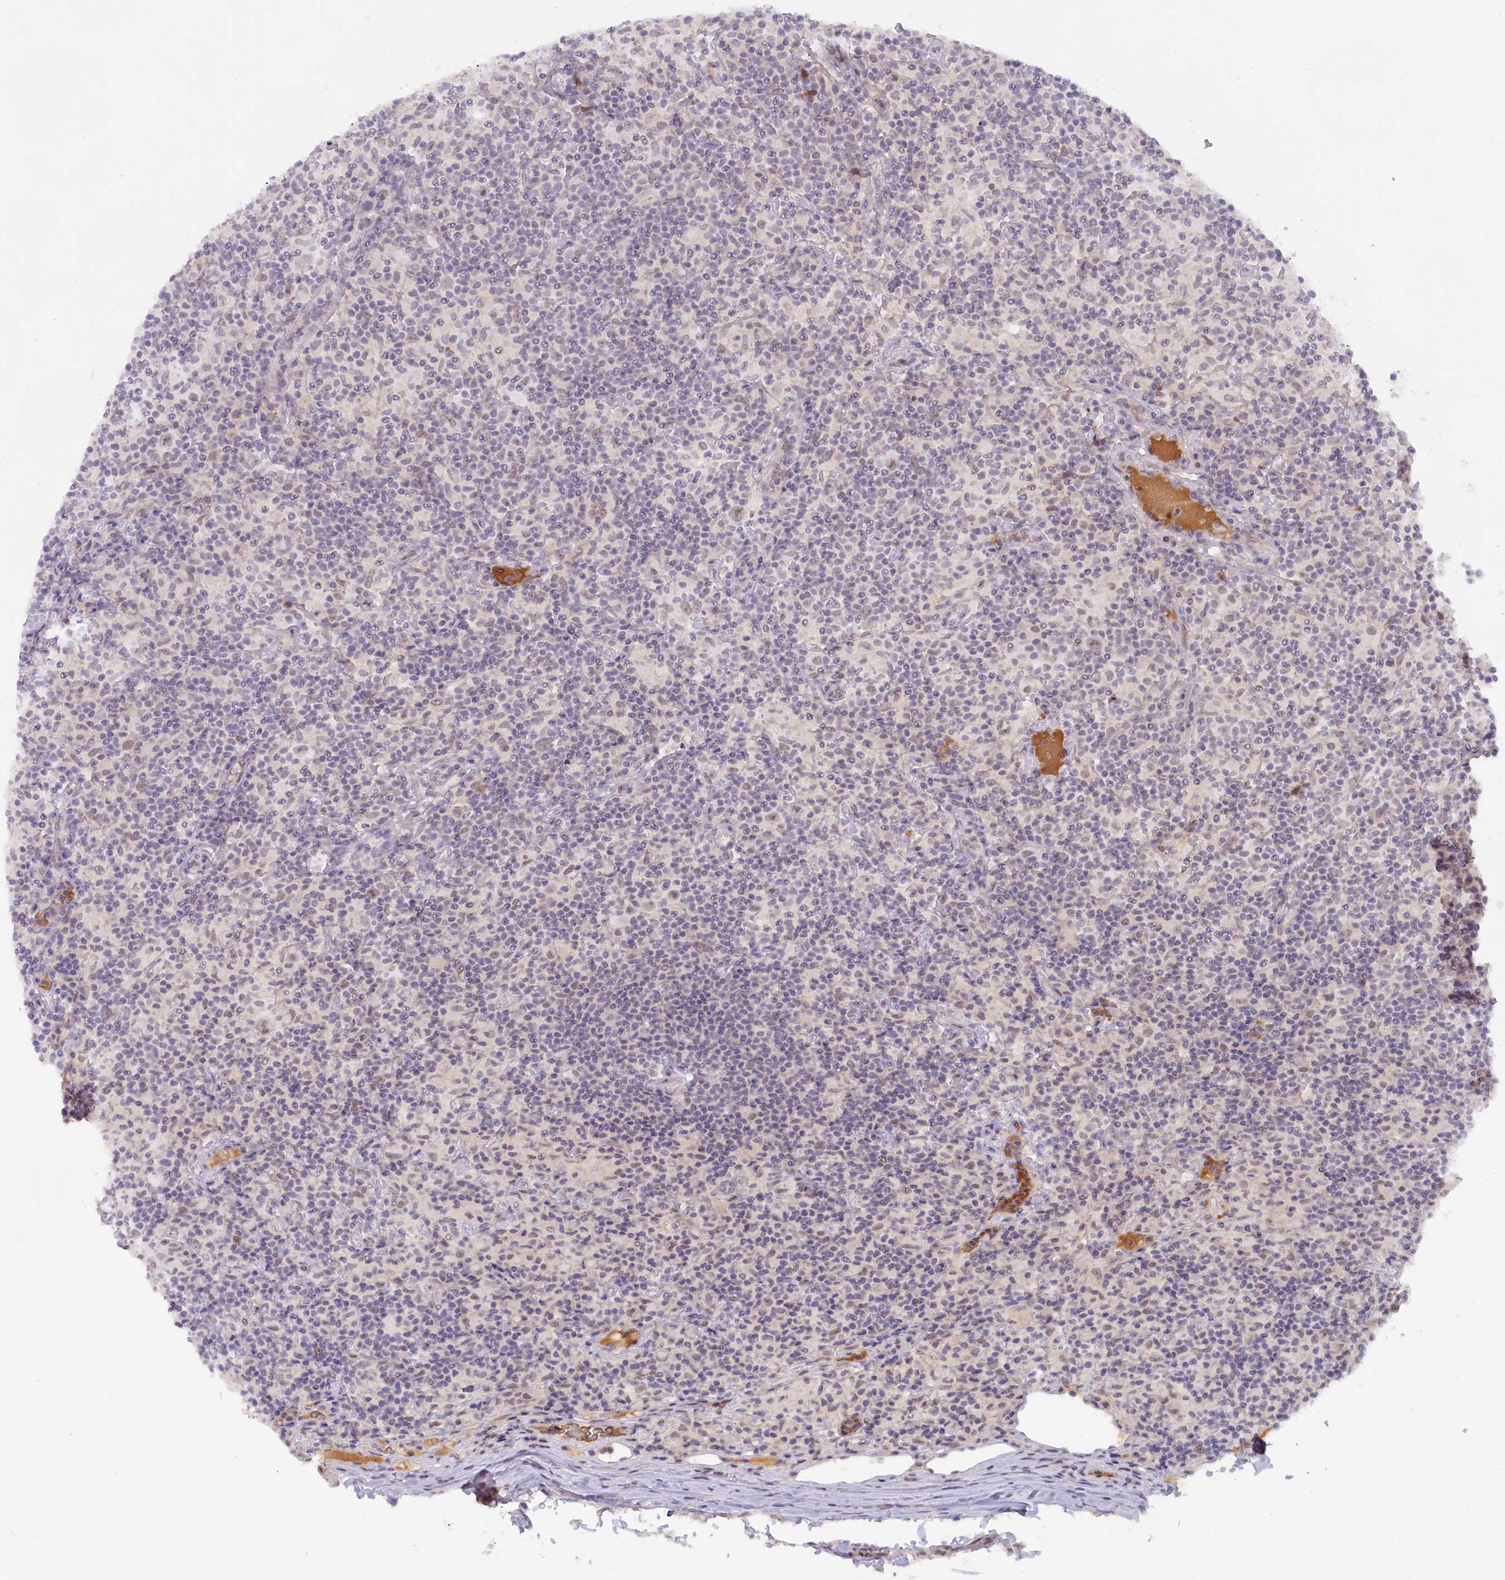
{"staining": {"intensity": "weak", "quantity": "25%-75%", "location": "nuclear"}, "tissue": "lymphoma", "cell_type": "Tumor cells", "image_type": "cancer", "snomed": [{"axis": "morphology", "description": "Hodgkin's disease, NOS"}, {"axis": "topography", "description": "Lymph node"}], "caption": "Weak nuclear protein staining is present in approximately 25%-75% of tumor cells in lymphoma.", "gene": "CRAMP1", "patient": {"sex": "male", "age": 70}}